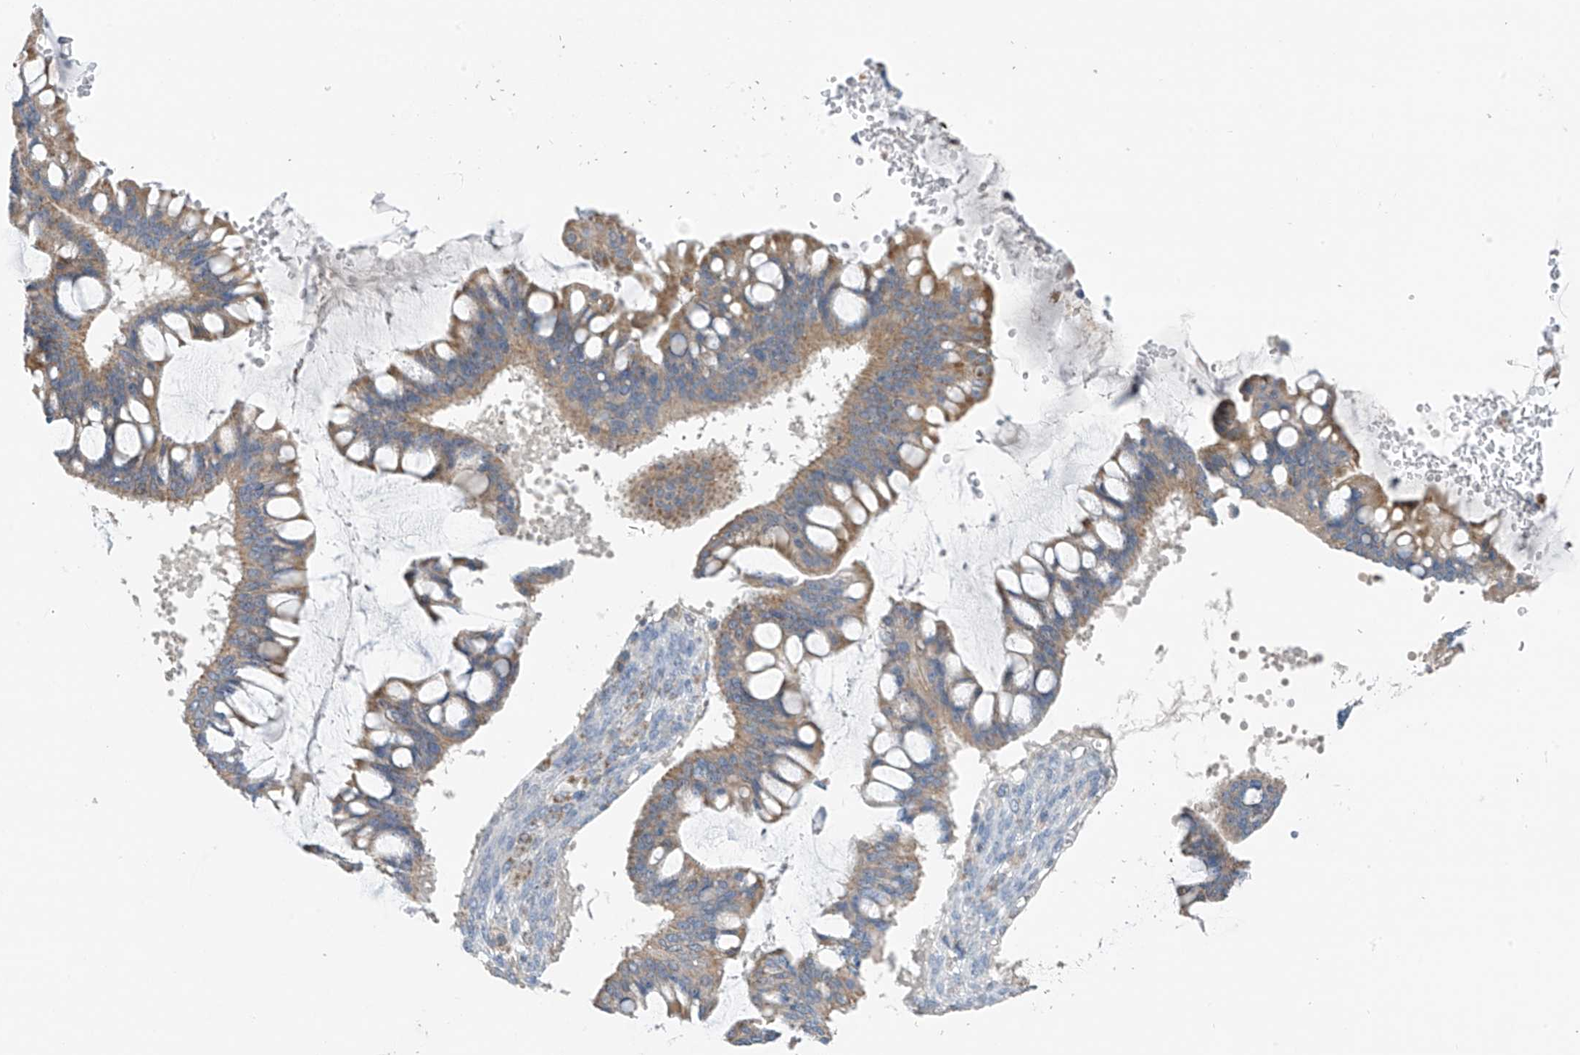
{"staining": {"intensity": "moderate", "quantity": "25%-75%", "location": "cytoplasmic/membranous"}, "tissue": "ovarian cancer", "cell_type": "Tumor cells", "image_type": "cancer", "snomed": [{"axis": "morphology", "description": "Cystadenocarcinoma, mucinous, NOS"}, {"axis": "topography", "description": "Ovary"}], "caption": "Protein staining reveals moderate cytoplasmic/membranous positivity in about 25%-75% of tumor cells in ovarian cancer (mucinous cystadenocarcinoma).", "gene": "SYN3", "patient": {"sex": "female", "age": 73}}